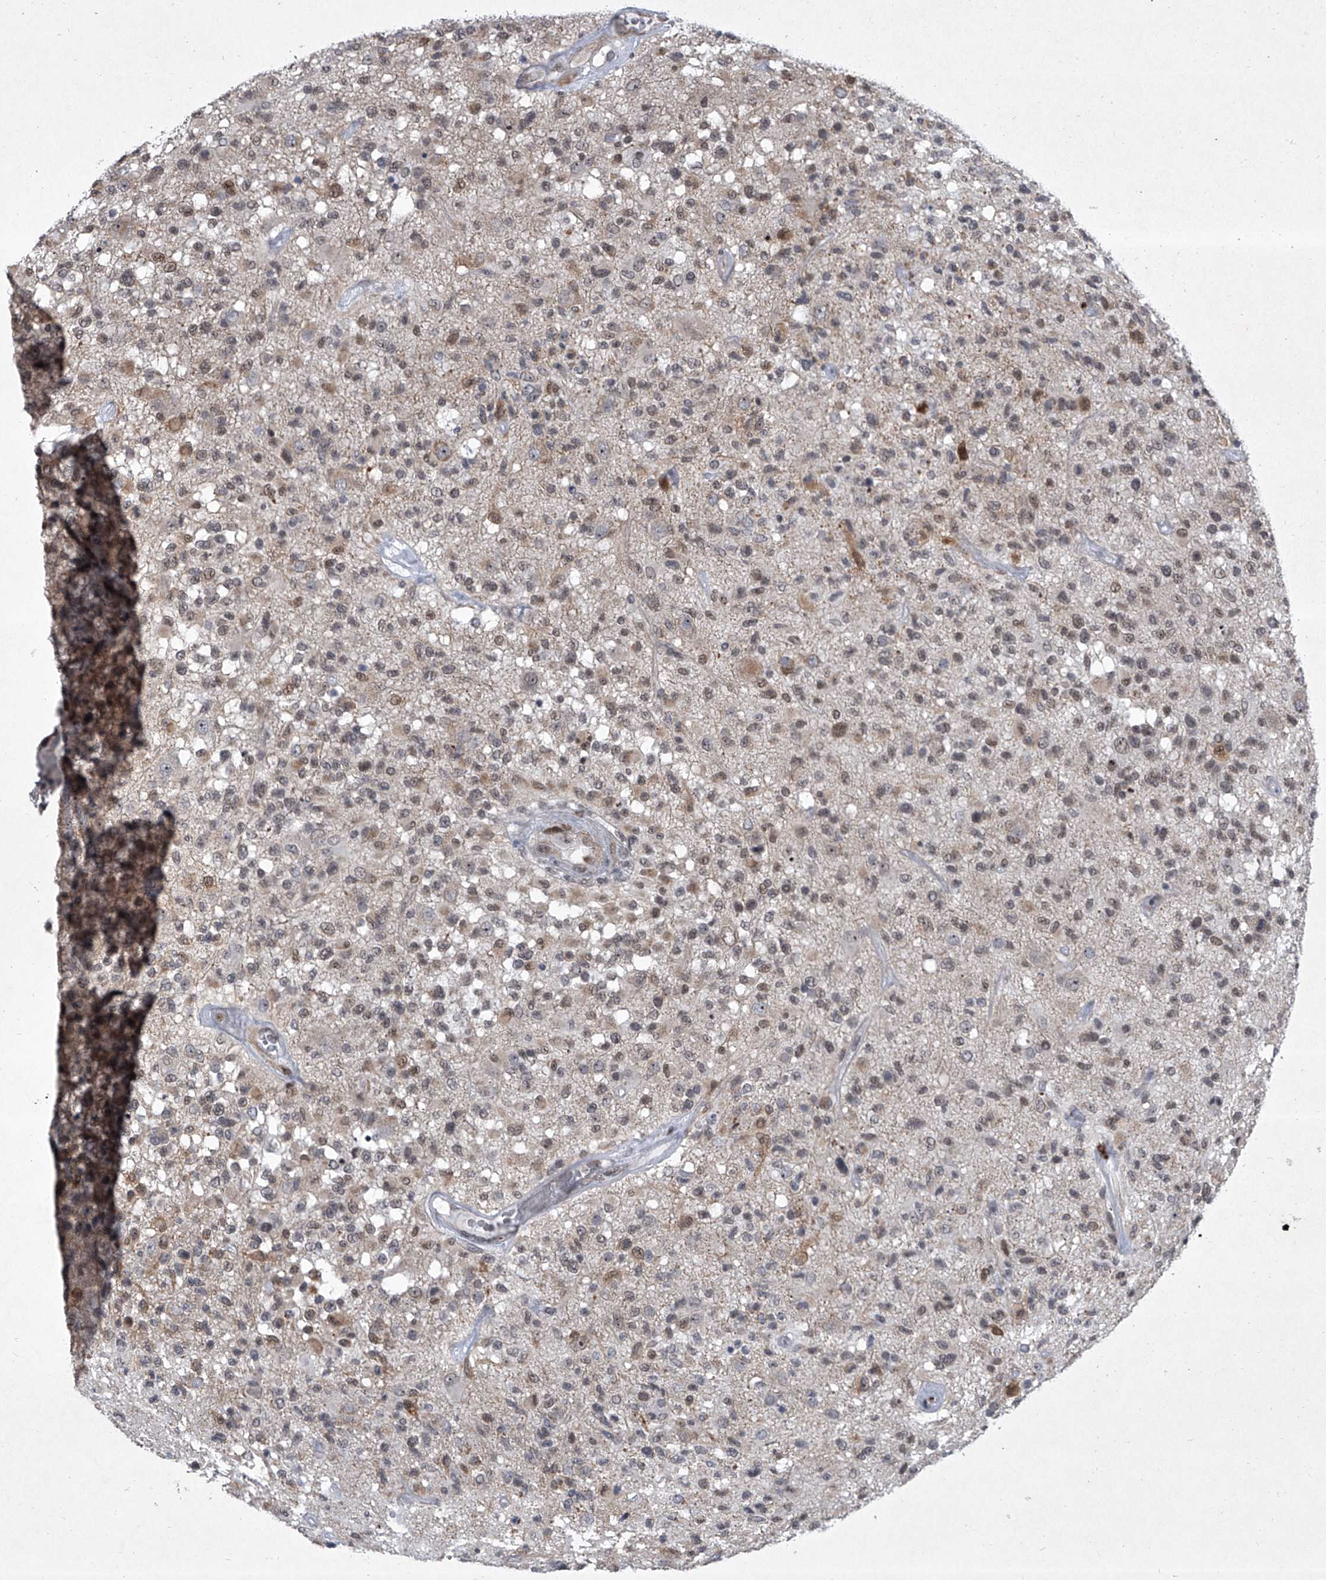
{"staining": {"intensity": "moderate", "quantity": "25%-75%", "location": "cytoplasmic/membranous,nuclear"}, "tissue": "glioma", "cell_type": "Tumor cells", "image_type": "cancer", "snomed": [{"axis": "morphology", "description": "Glioma, malignant, High grade"}, {"axis": "morphology", "description": "Glioblastoma, NOS"}, {"axis": "topography", "description": "Brain"}], "caption": "Tumor cells display medium levels of moderate cytoplasmic/membranous and nuclear positivity in approximately 25%-75% of cells in human glioblastoma.", "gene": "MLLT1", "patient": {"sex": "male", "age": 60}}